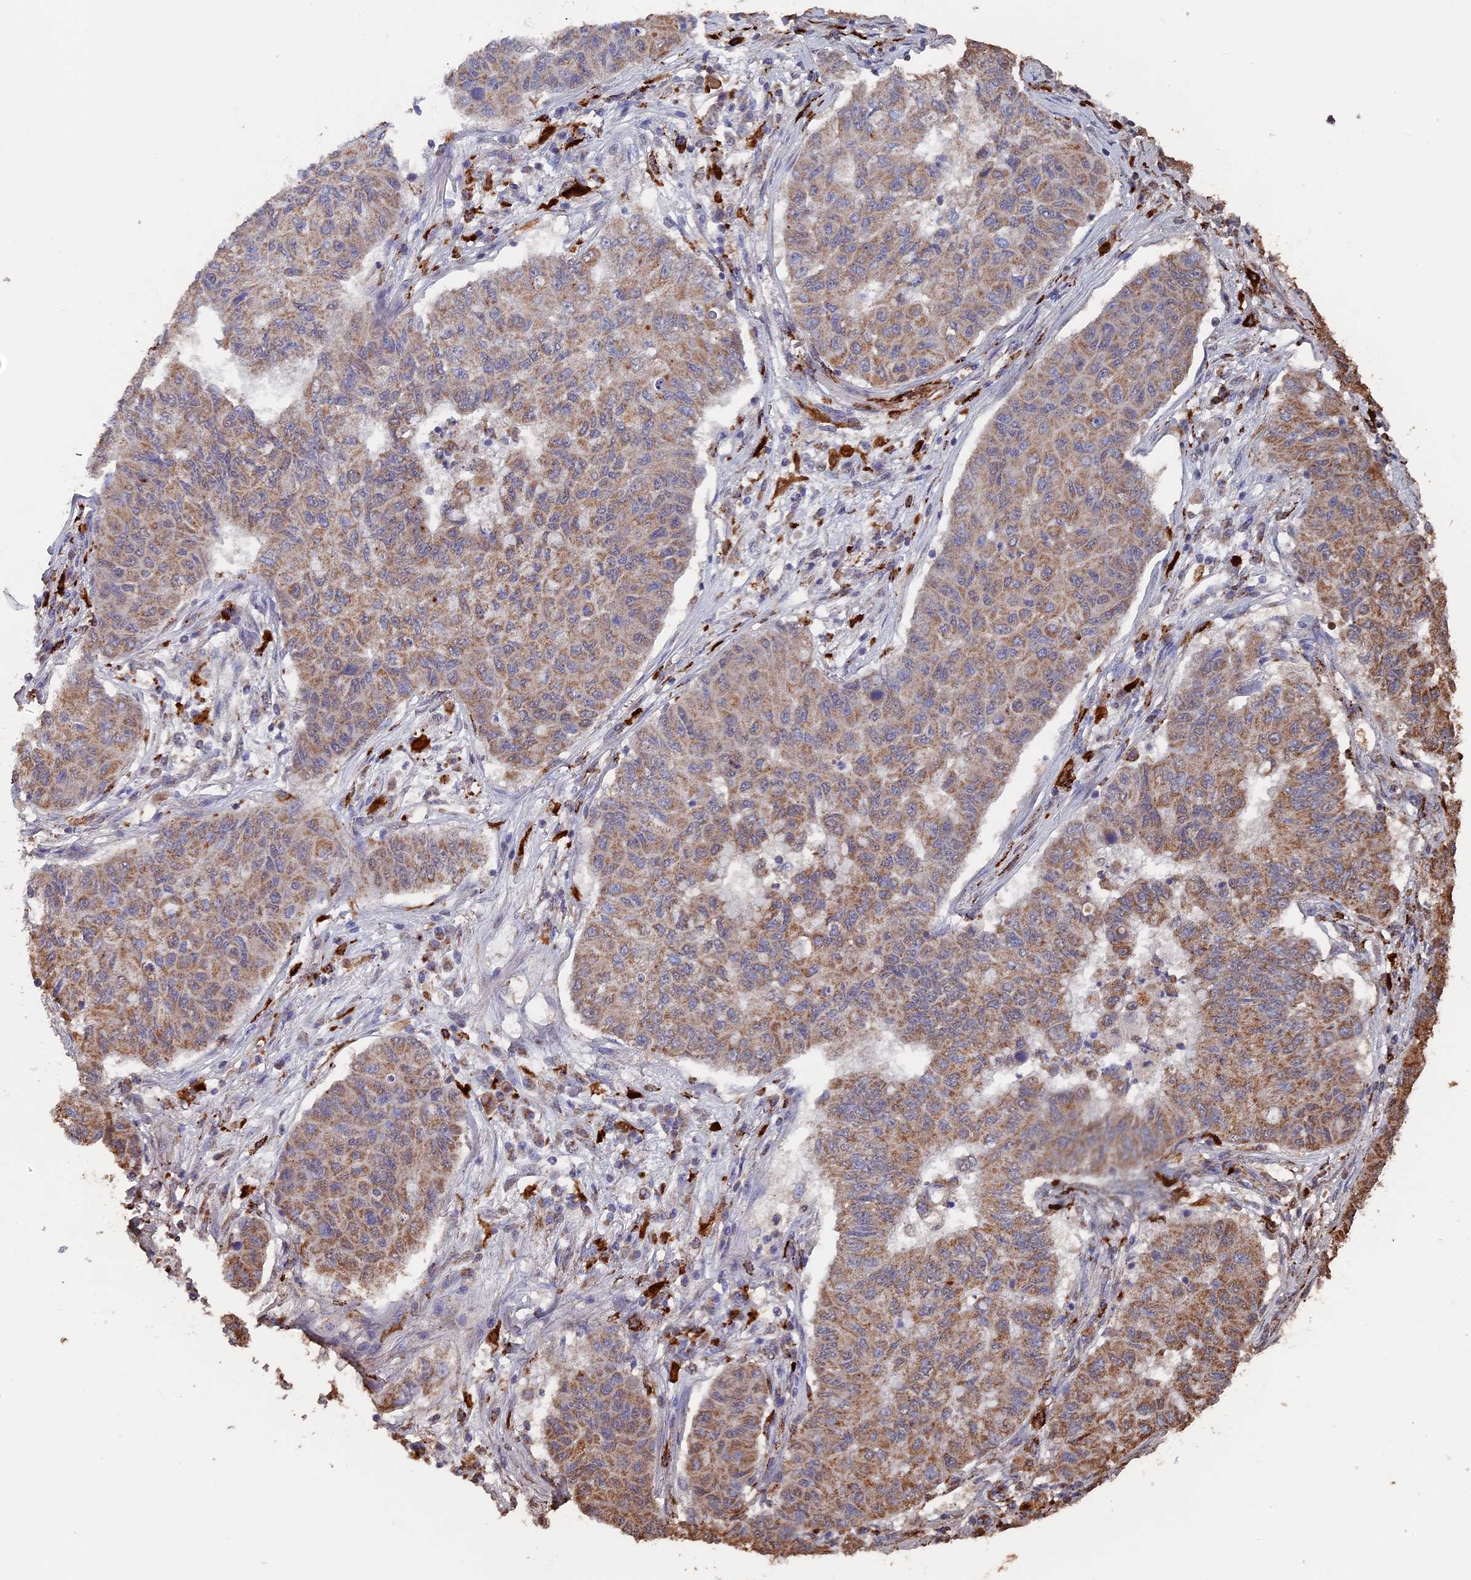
{"staining": {"intensity": "moderate", "quantity": ">75%", "location": "cytoplasmic/membranous"}, "tissue": "lung cancer", "cell_type": "Tumor cells", "image_type": "cancer", "snomed": [{"axis": "morphology", "description": "Squamous cell carcinoma, NOS"}, {"axis": "topography", "description": "Lung"}], "caption": "About >75% of tumor cells in lung squamous cell carcinoma demonstrate moderate cytoplasmic/membranous protein expression as visualized by brown immunohistochemical staining.", "gene": "SMG9", "patient": {"sex": "male", "age": 74}}